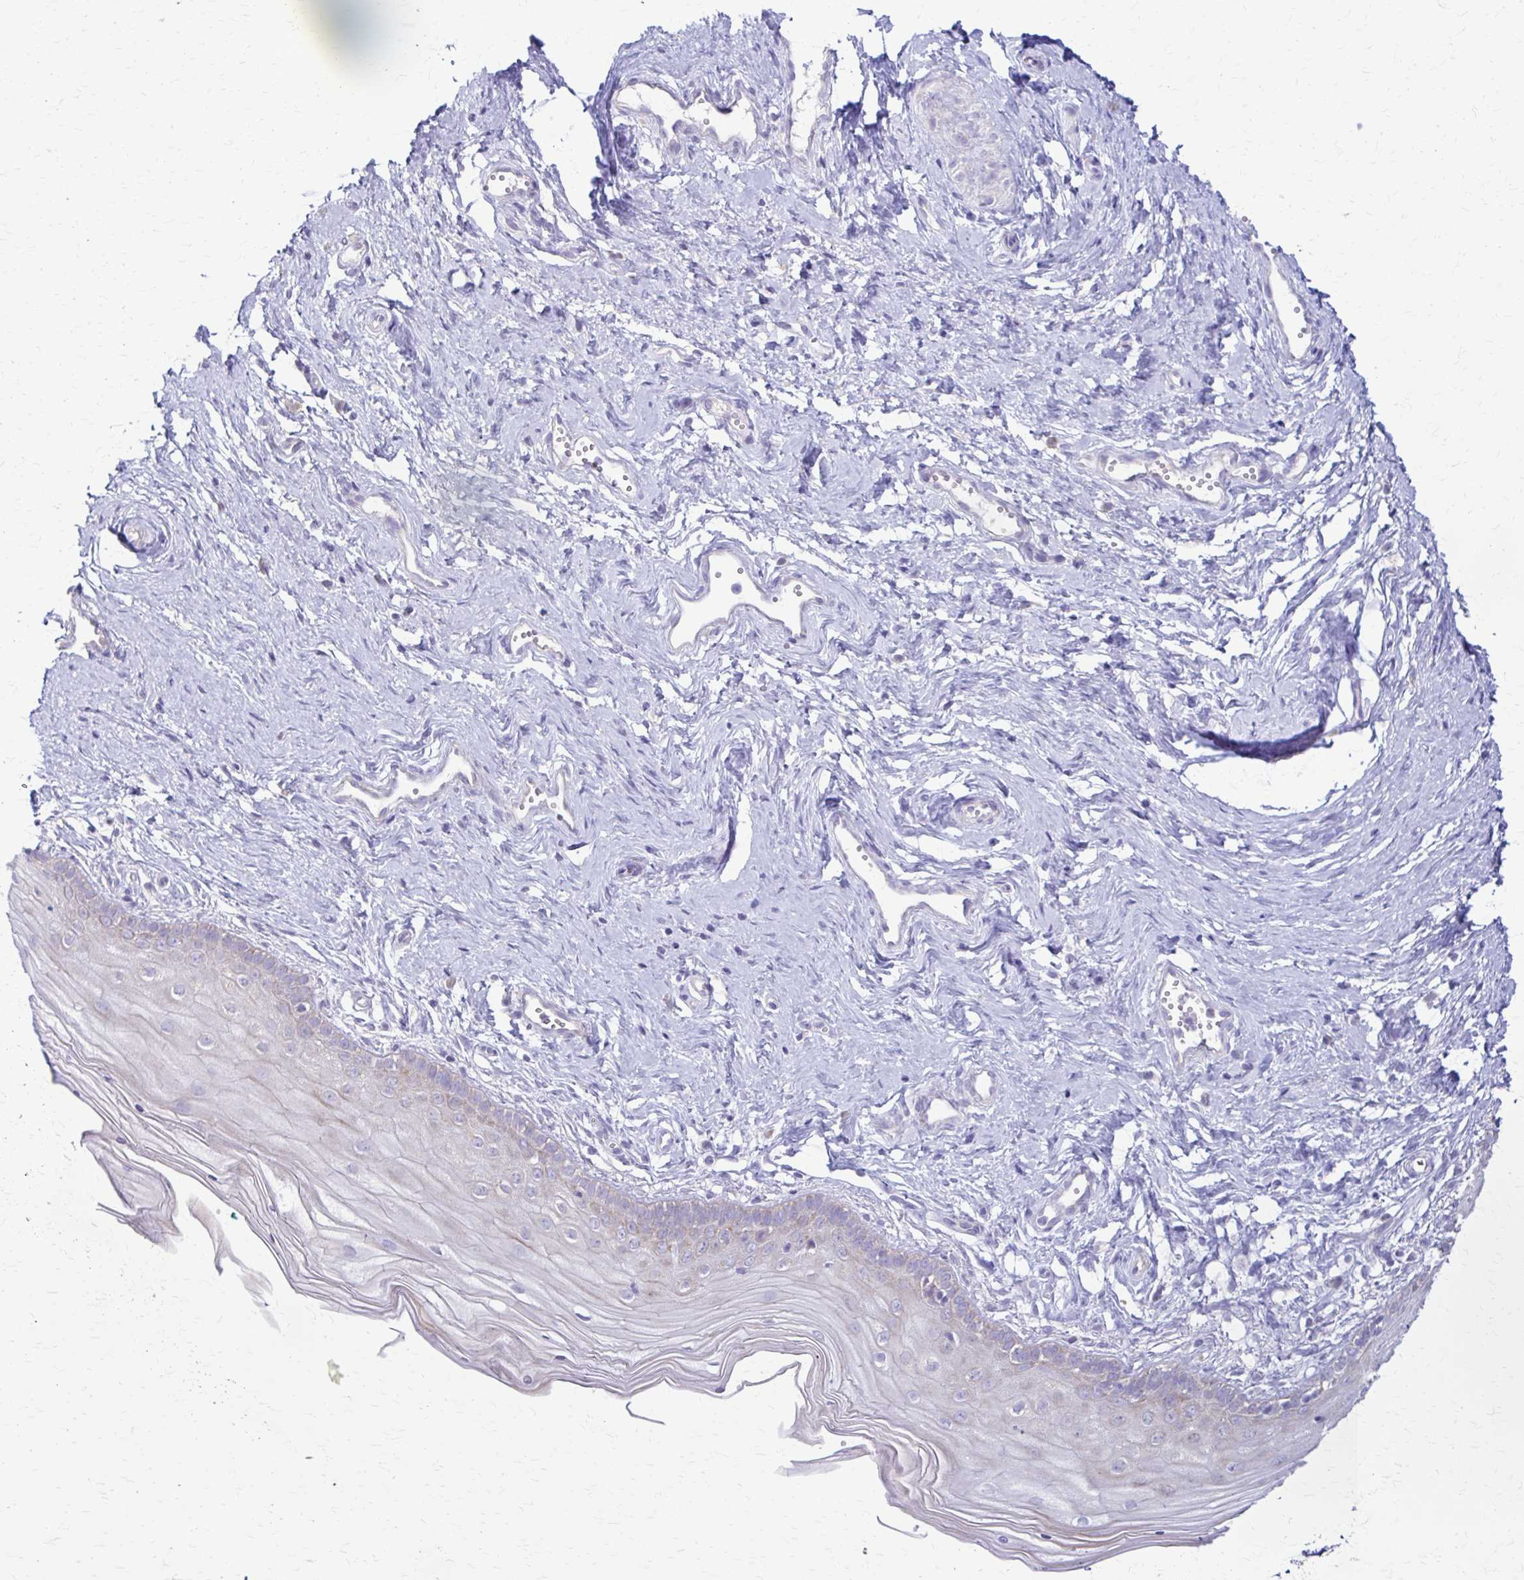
{"staining": {"intensity": "weak", "quantity": "25%-75%", "location": "cytoplasmic/membranous"}, "tissue": "vagina", "cell_type": "Squamous epithelial cells", "image_type": "normal", "snomed": [{"axis": "morphology", "description": "Normal tissue, NOS"}, {"axis": "topography", "description": "Vagina"}], "caption": "The photomicrograph exhibits a brown stain indicating the presence of a protein in the cytoplasmic/membranous of squamous epithelial cells in vagina.", "gene": "SAMD13", "patient": {"sex": "female", "age": 38}}